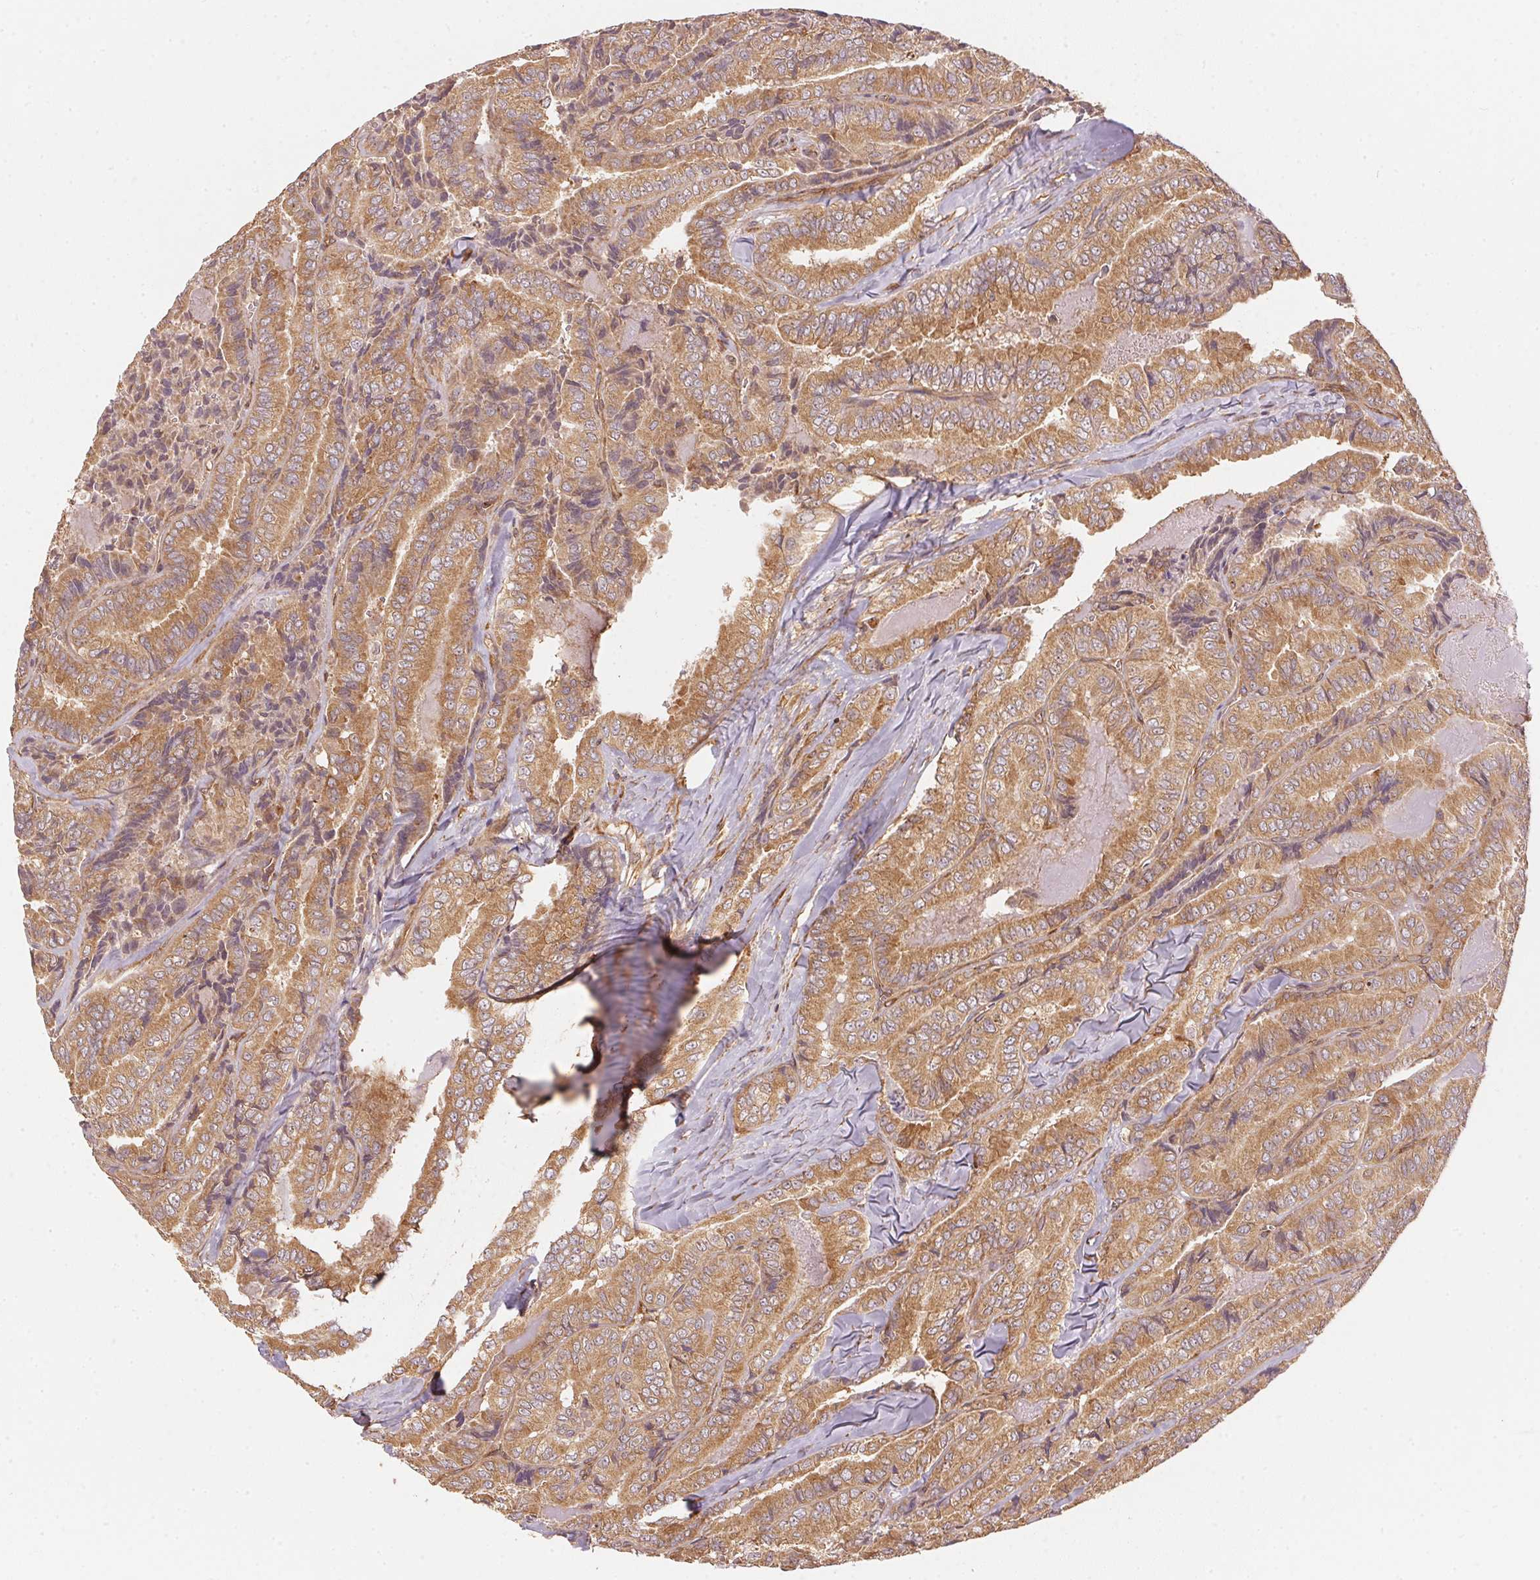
{"staining": {"intensity": "moderate", "quantity": ">75%", "location": "cytoplasmic/membranous"}, "tissue": "thyroid cancer", "cell_type": "Tumor cells", "image_type": "cancer", "snomed": [{"axis": "morphology", "description": "Papillary adenocarcinoma, NOS"}, {"axis": "topography", "description": "Thyroid gland"}], "caption": "The micrograph shows a brown stain indicating the presence of a protein in the cytoplasmic/membranous of tumor cells in thyroid cancer (papillary adenocarcinoma).", "gene": "STRN4", "patient": {"sex": "female", "age": 75}}